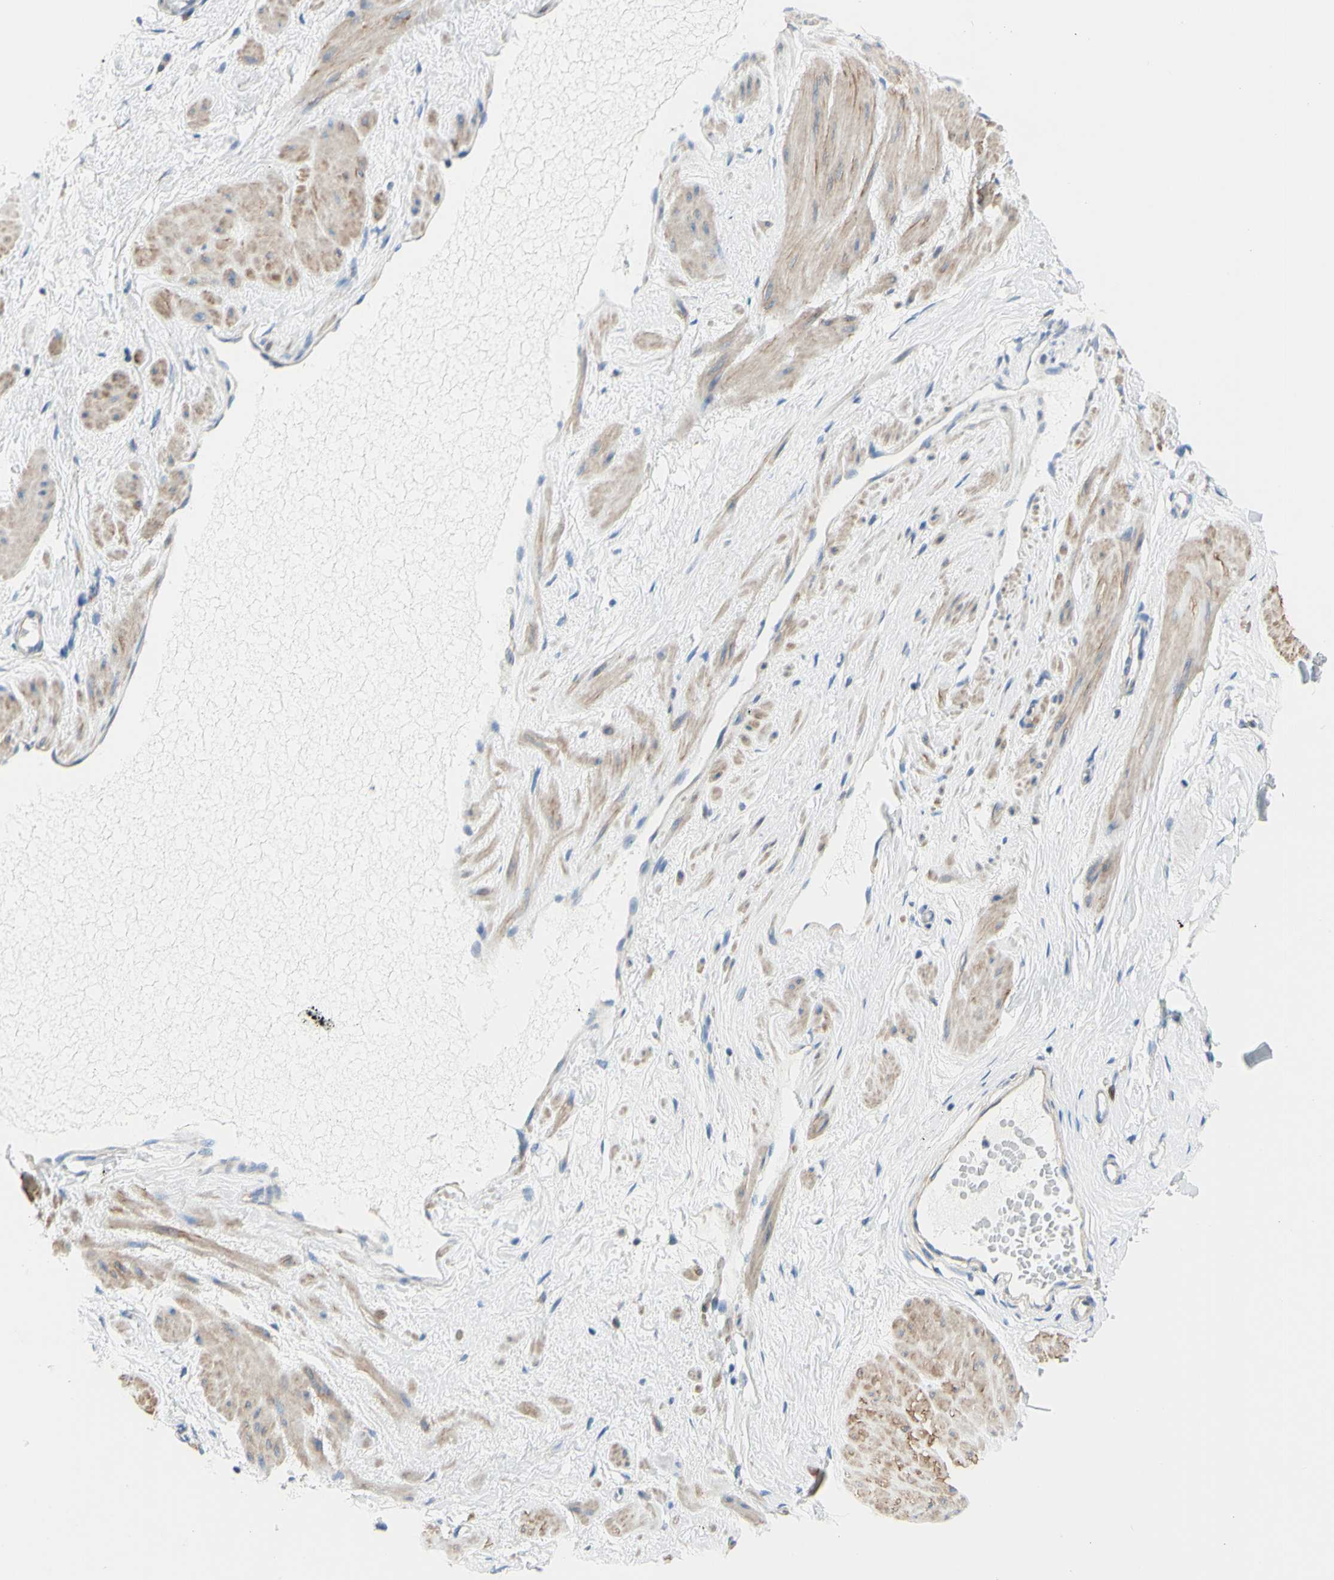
{"staining": {"intensity": "negative", "quantity": "none", "location": "none"}, "tissue": "adipose tissue", "cell_type": "Adipocytes", "image_type": "normal", "snomed": [{"axis": "morphology", "description": "Normal tissue, NOS"}, {"axis": "topography", "description": "Soft tissue"}, {"axis": "topography", "description": "Vascular tissue"}], "caption": "Adipose tissue was stained to show a protein in brown. There is no significant expression in adipocytes.", "gene": "RETREG2", "patient": {"sex": "female", "age": 35}}